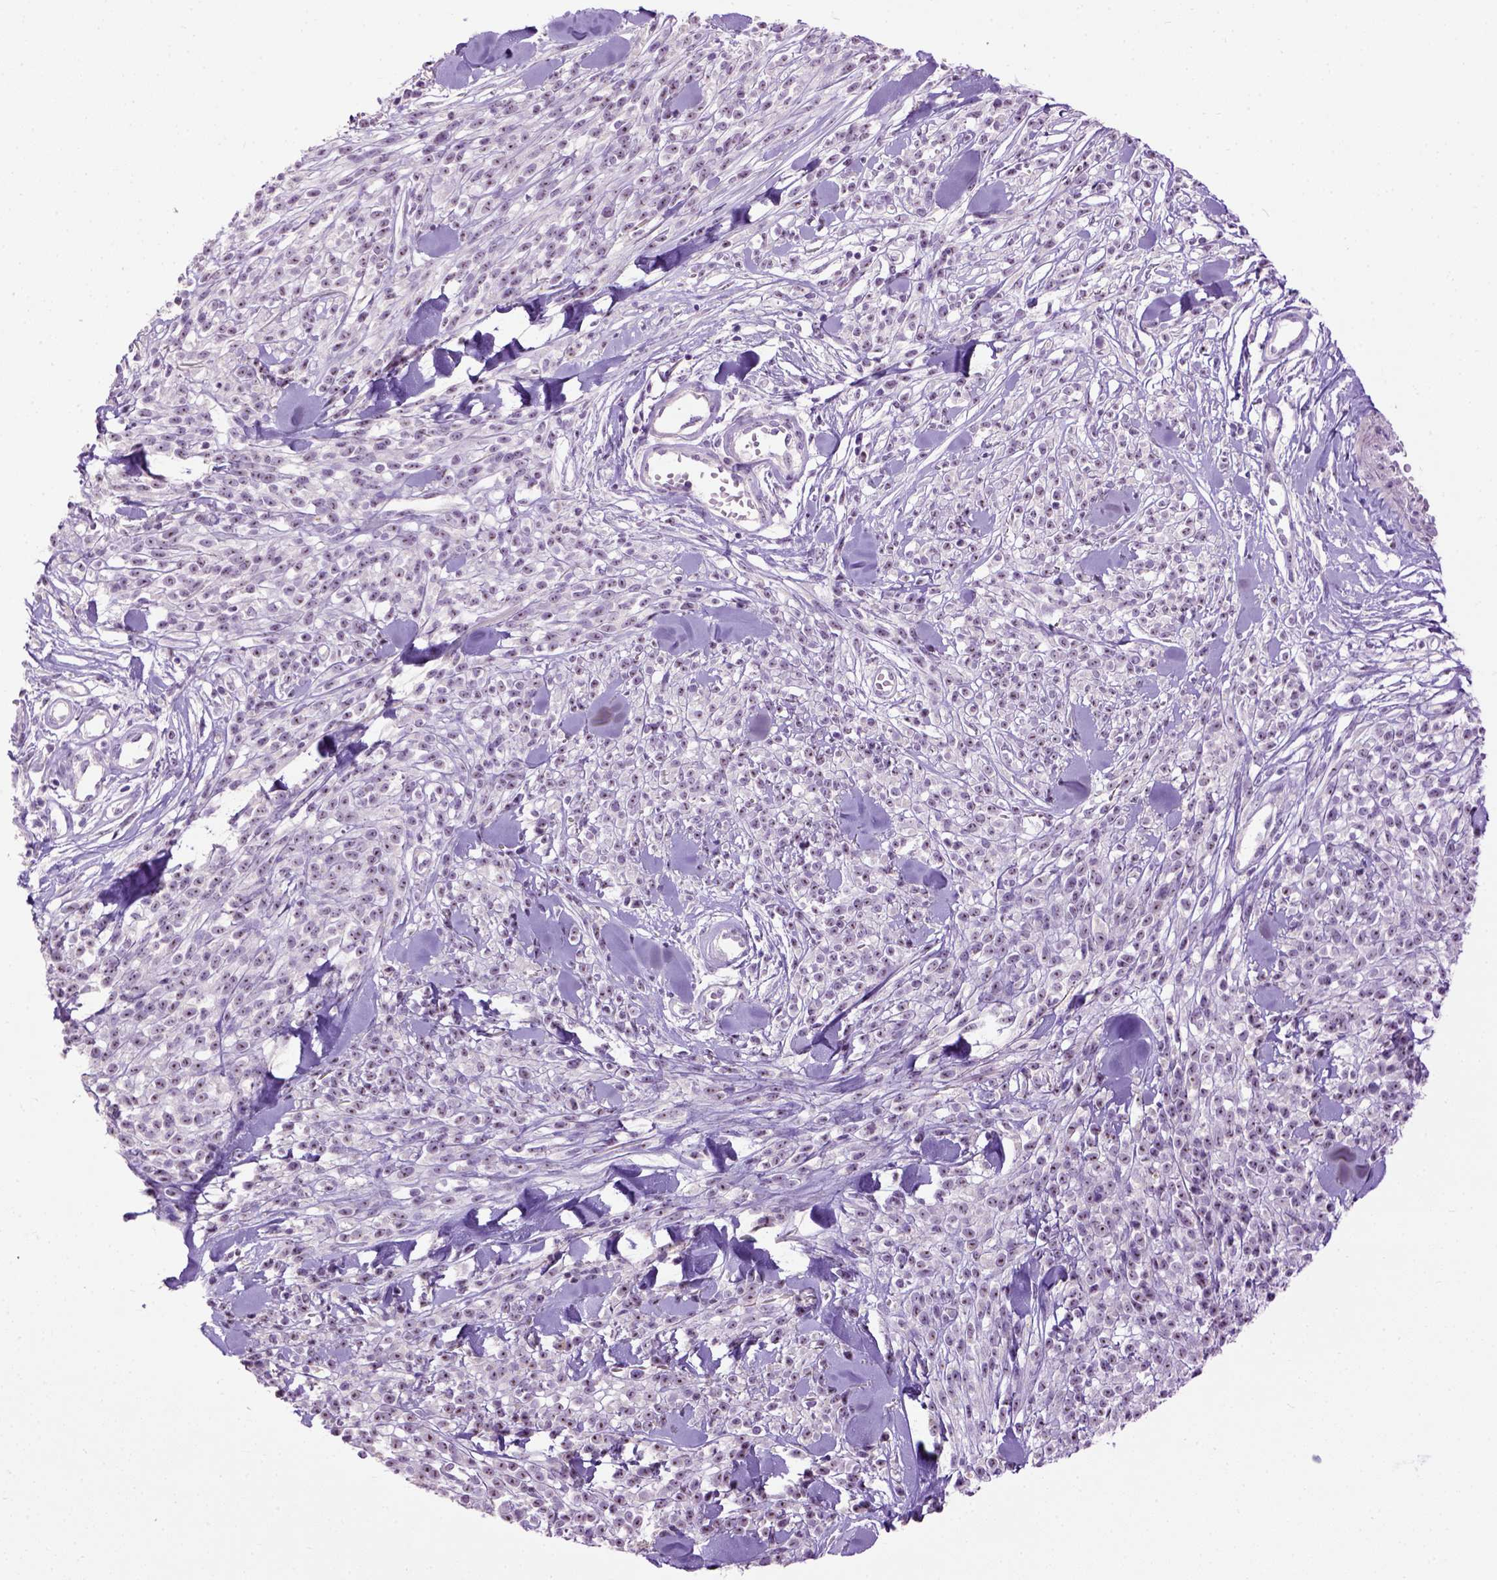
{"staining": {"intensity": "weak", "quantity": "25%-75%", "location": "nuclear"}, "tissue": "melanoma", "cell_type": "Tumor cells", "image_type": "cancer", "snomed": [{"axis": "morphology", "description": "Malignant melanoma, NOS"}, {"axis": "topography", "description": "Skin"}, {"axis": "topography", "description": "Skin of trunk"}], "caption": "Melanoma stained for a protein (brown) exhibits weak nuclear positive expression in approximately 25%-75% of tumor cells.", "gene": "UTP4", "patient": {"sex": "male", "age": 74}}